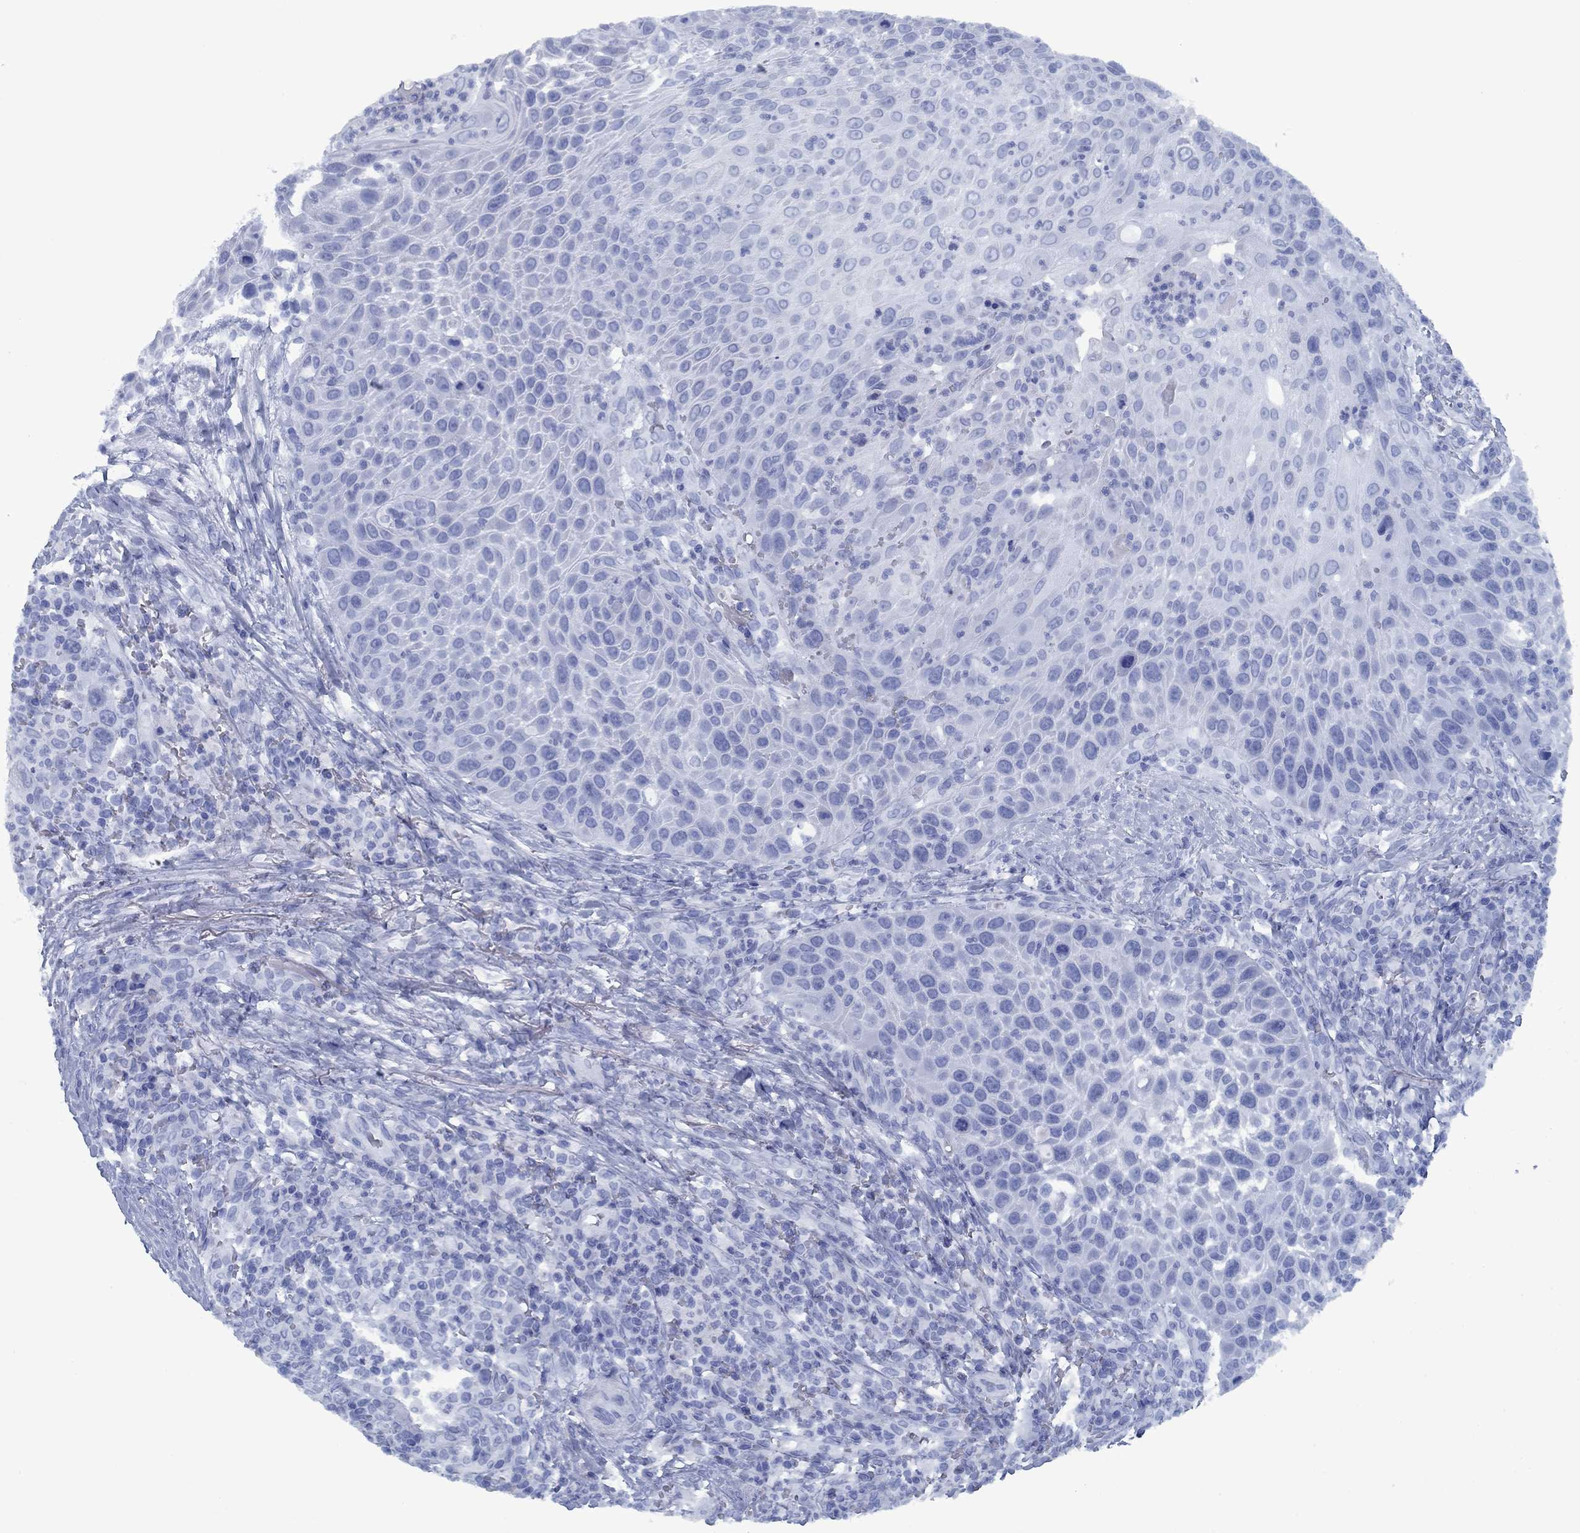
{"staining": {"intensity": "negative", "quantity": "none", "location": "none"}, "tissue": "head and neck cancer", "cell_type": "Tumor cells", "image_type": "cancer", "snomed": [{"axis": "morphology", "description": "Squamous cell carcinoma, NOS"}, {"axis": "topography", "description": "Head-Neck"}], "caption": "Immunohistochemistry (IHC) photomicrograph of neoplastic tissue: human squamous cell carcinoma (head and neck) stained with DAB displays no significant protein positivity in tumor cells. (DAB (3,3'-diaminobenzidine) immunohistochemistry (IHC) with hematoxylin counter stain).", "gene": "PNMA8A", "patient": {"sex": "male", "age": 69}}